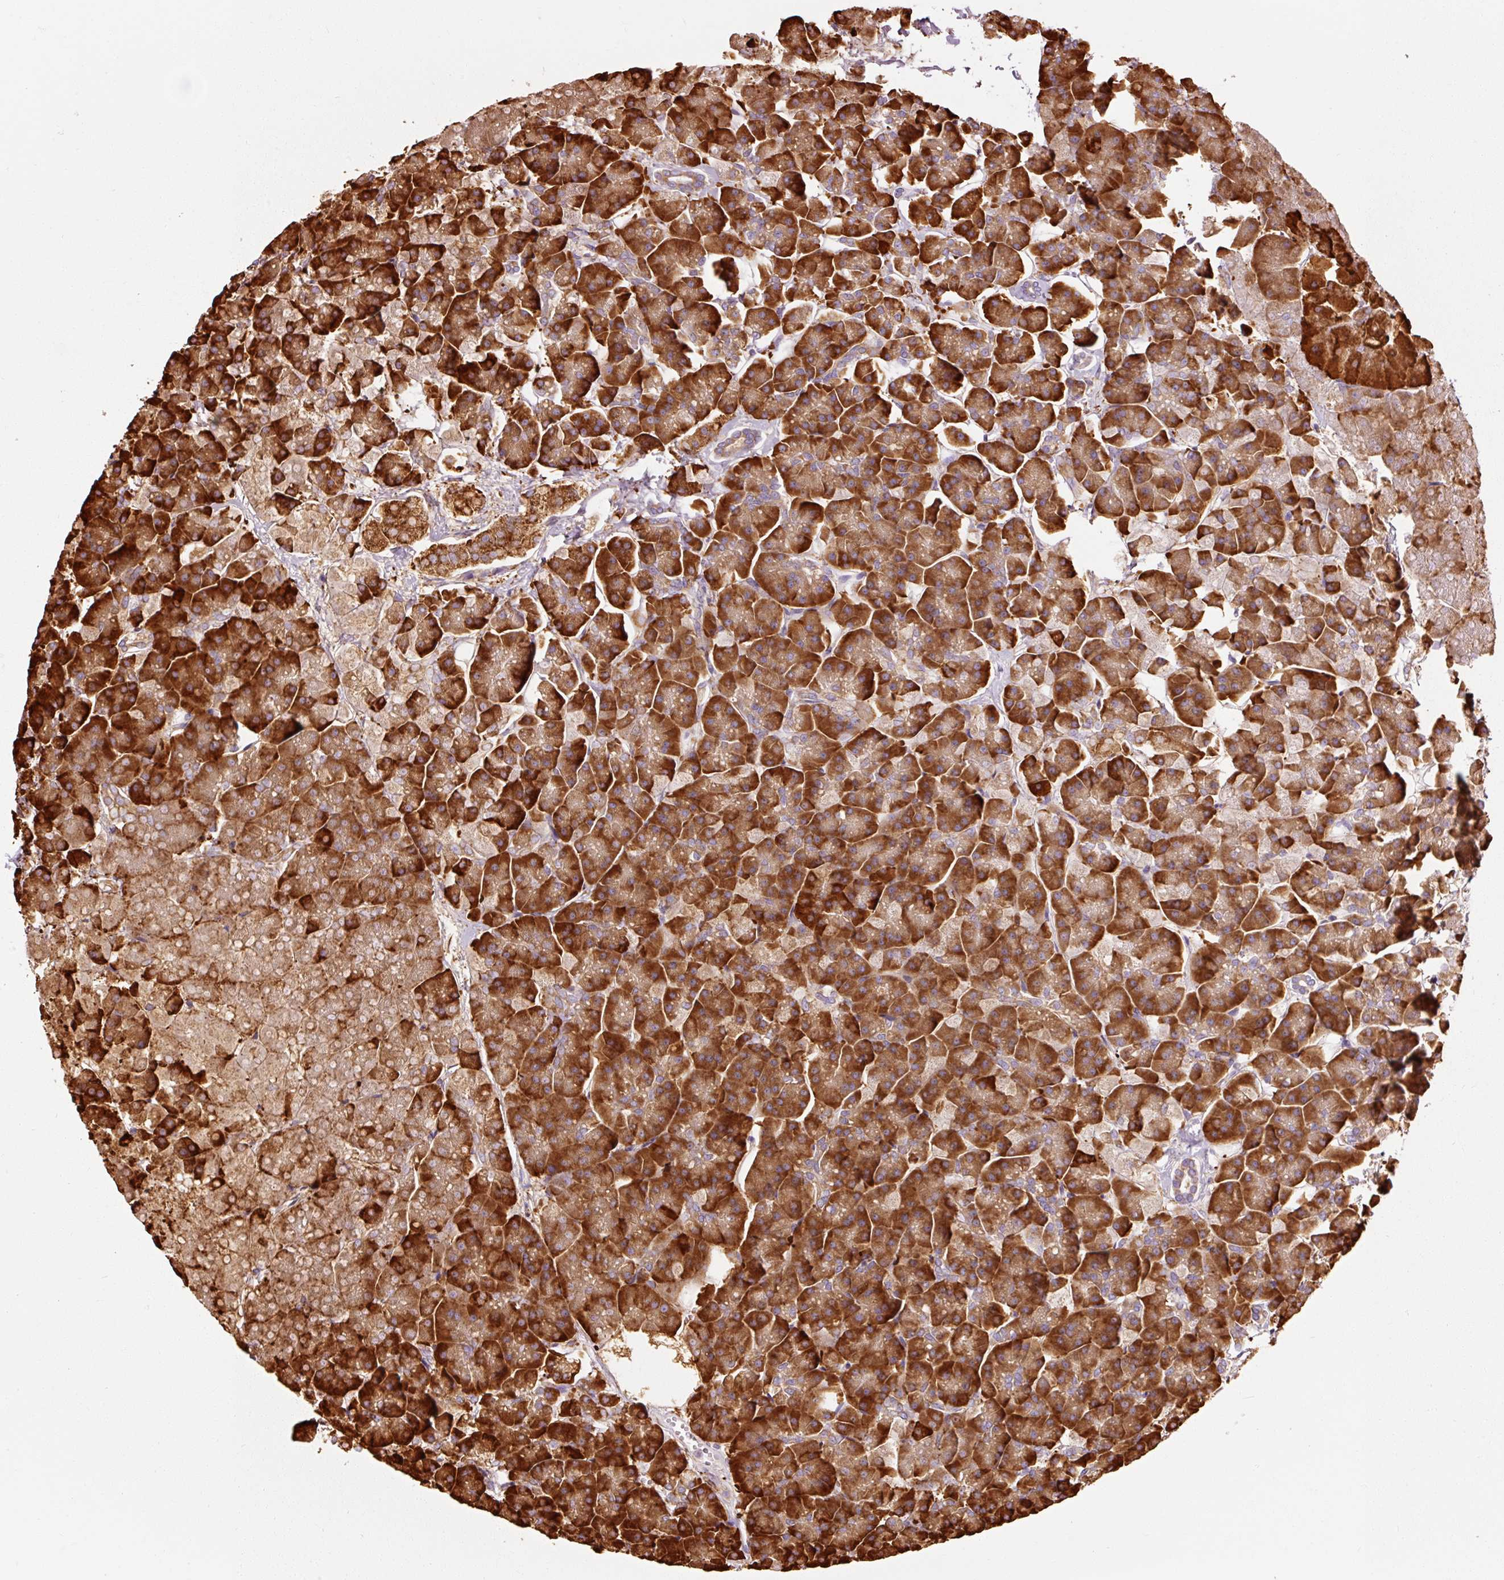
{"staining": {"intensity": "strong", "quantity": ">75%", "location": "cytoplasmic/membranous"}, "tissue": "pancreas", "cell_type": "Exocrine glandular cells", "image_type": "normal", "snomed": [{"axis": "morphology", "description": "Normal tissue, NOS"}, {"axis": "topography", "description": "Pancreas"}, {"axis": "topography", "description": "Peripheral nerve tissue"}], "caption": "Immunohistochemistry (DAB) staining of benign human pancreas exhibits strong cytoplasmic/membranous protein expression in about >75% of exocrine glandular cells.", "gene": "ENSG00000256500", "patient": {"sex": "male", "age": 54}}